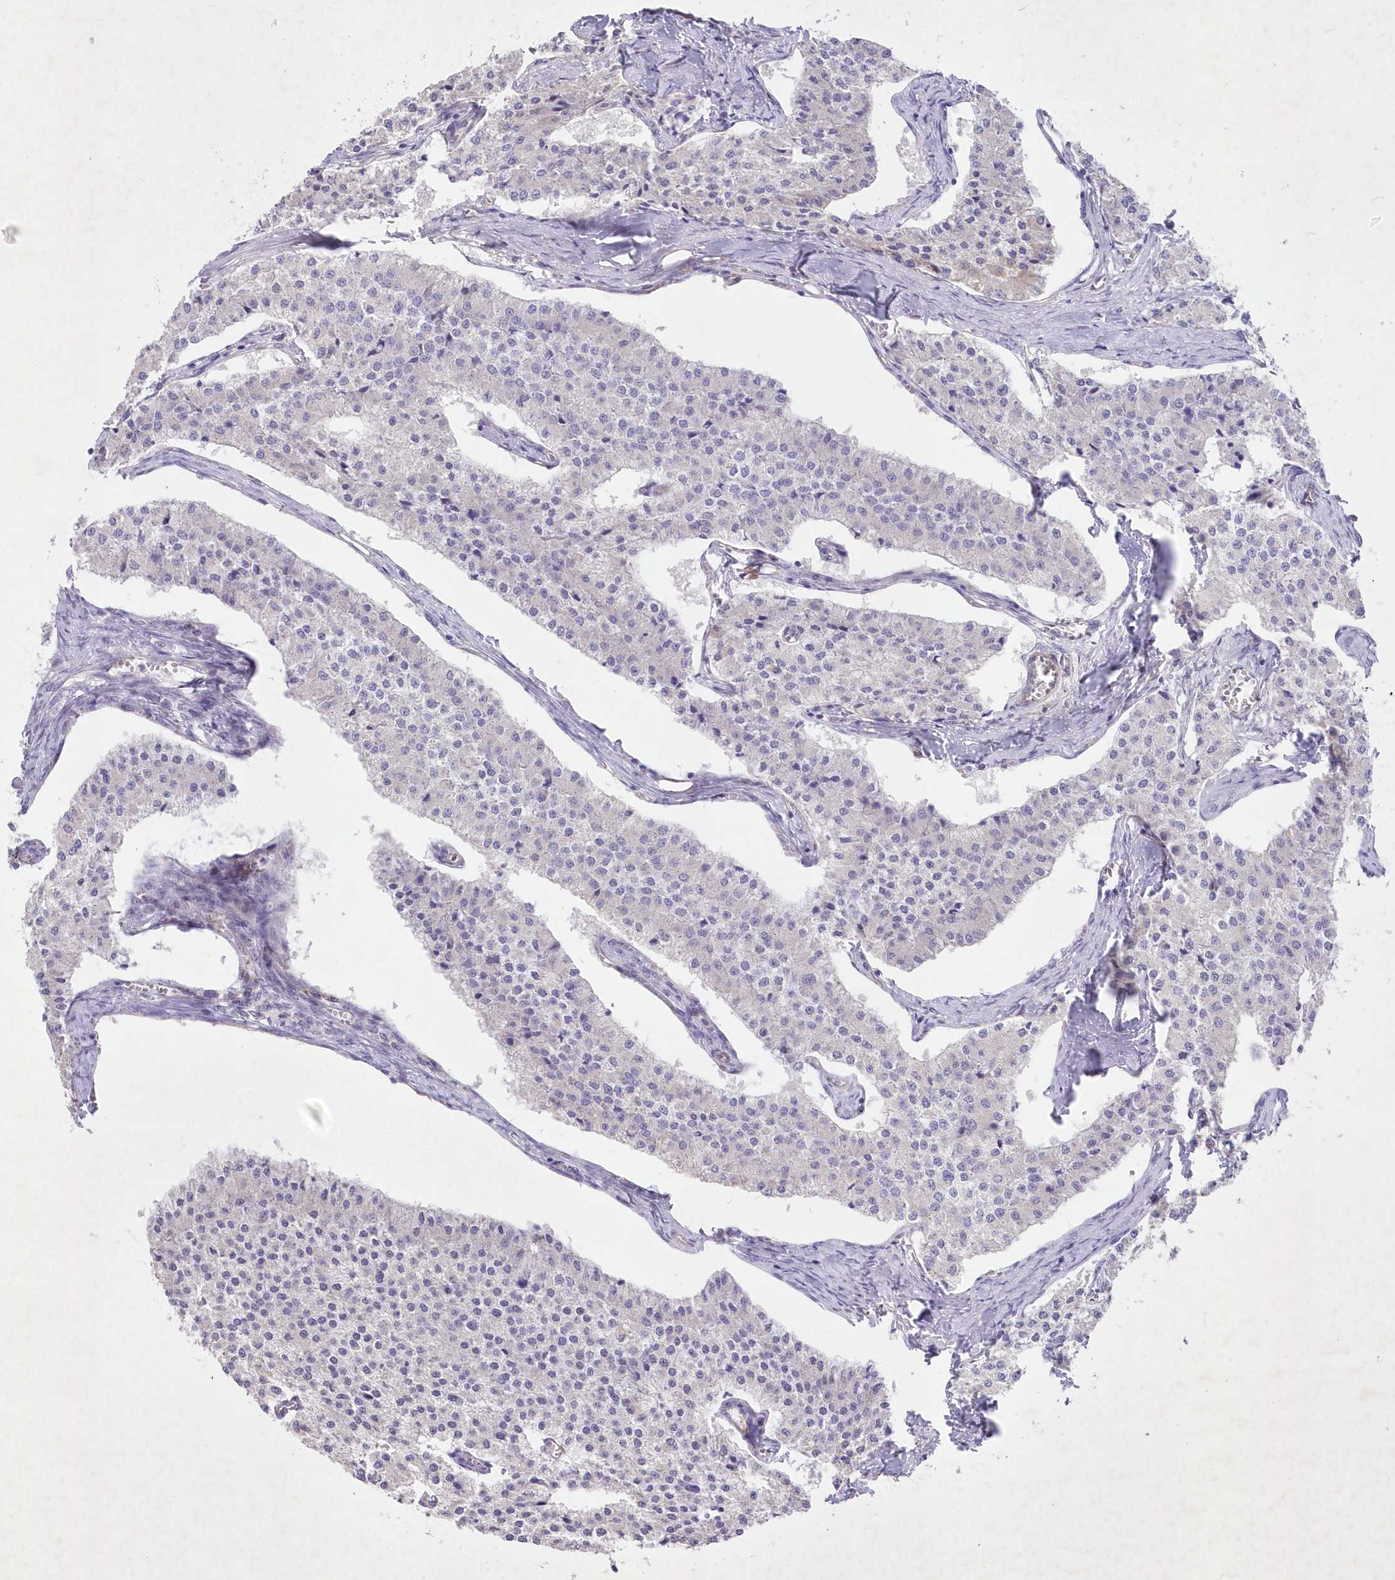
{"staining": {"intensity": "negative", "quantity": "none", "location": "none"}, "tissue": "carcinoid", "cell_type": "Tumor cells", "image_type": "cancer", "snomed": [{"axis": "morphology", "description": "Carcinoid, malignant, NOS"}, {"axis": "topography", "description": "Colon"}], "caption": "Immunohistochemical staining of human carcinoid (malignant) displays no significant expression in tumor cells.", "gene": "ITSN2", "patient": {"sex": "female", "age": 52}}